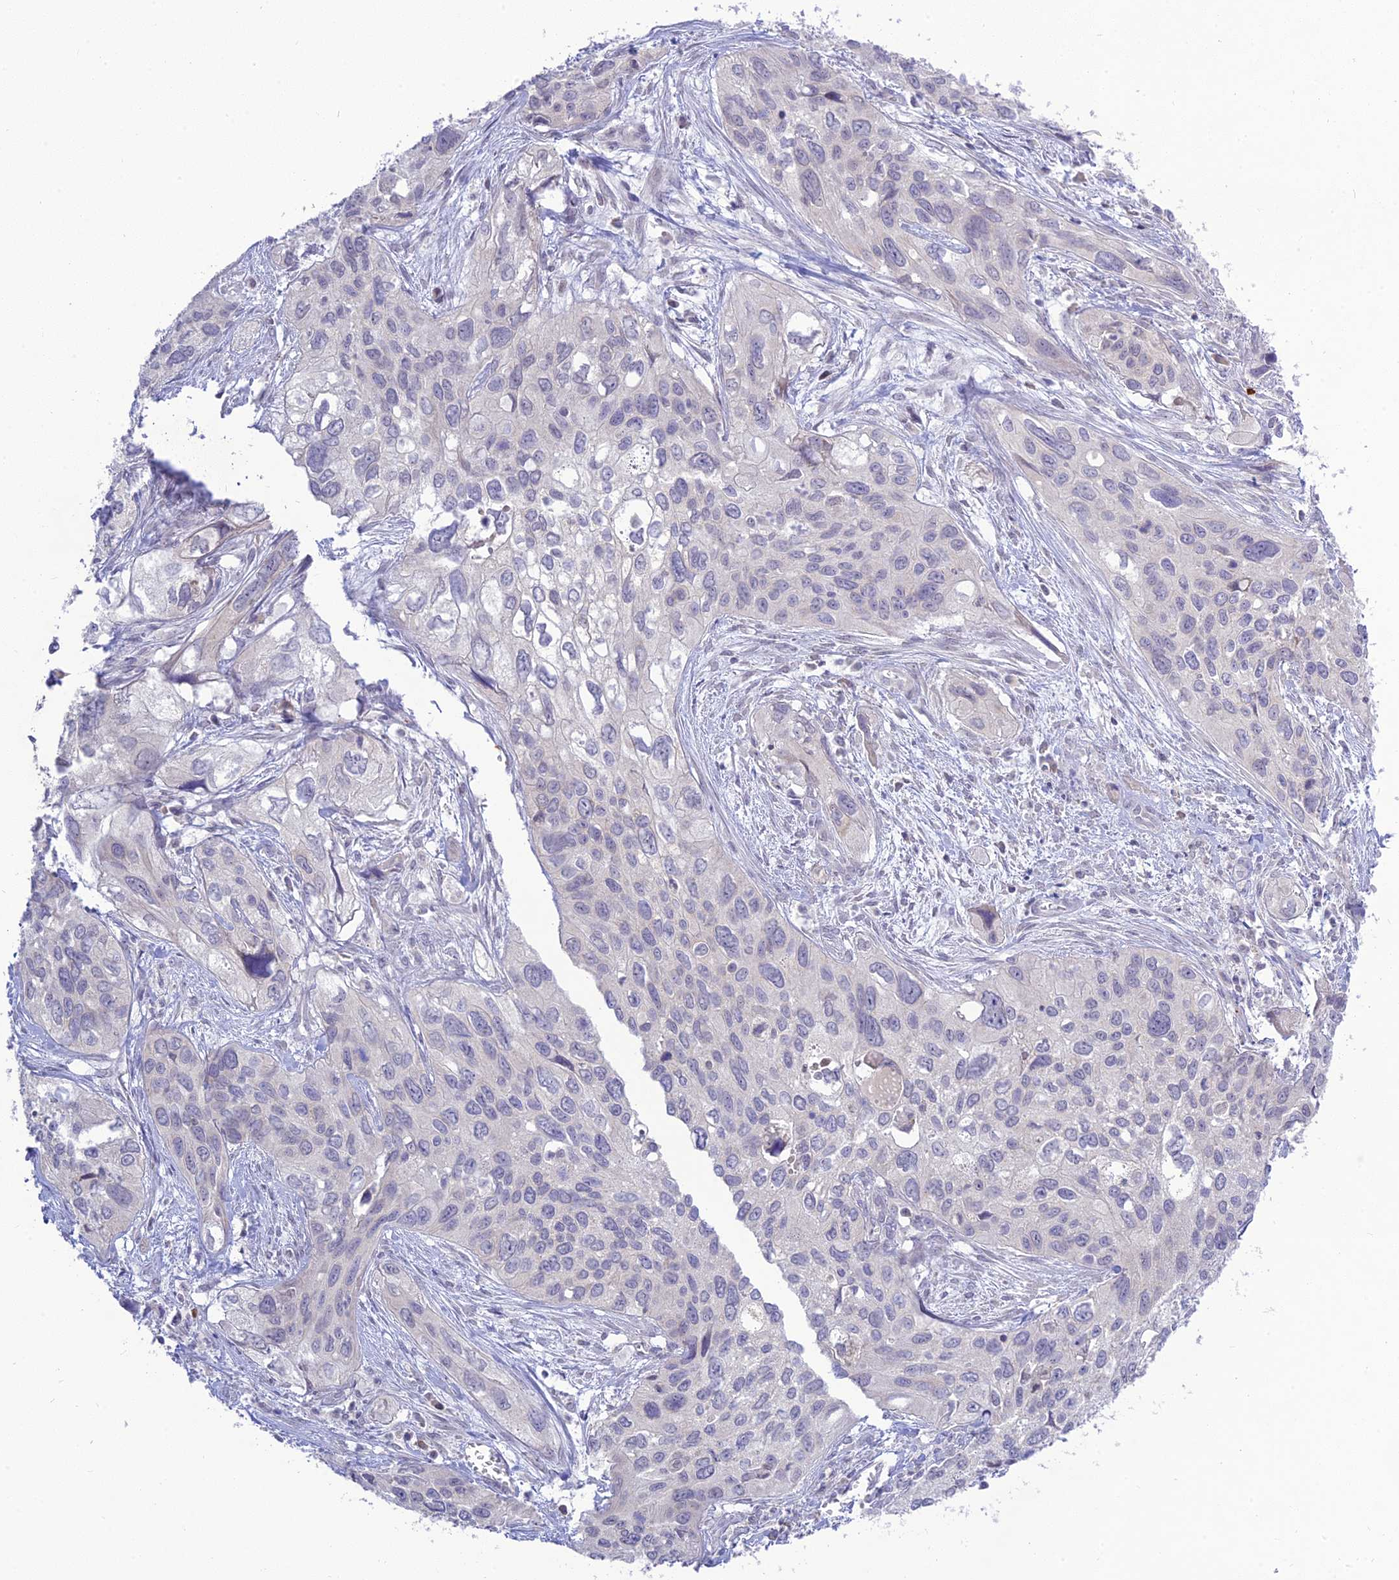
{"staining": {"intensity": "negative", "quantity": "none", "location": "none"}, "tissue": "cervical cancer", "cell_type": "Tumor cells", "image_type": "cancer", "snomed": [{"axis": "morphology", "description": "Squamous cell carcinoma, NOS"}, {"axis": "topography", "description": "Cervix"}], "caption": "This photomicrograph is of cervical cancer stained with immunohistochemistry (IHC) to label a protein in brown with the nuclei are counter-stained blue. There is no staining in tumor cells.", "gene": "TMEM40", "patient": {"sex": "female", "age": 55}}